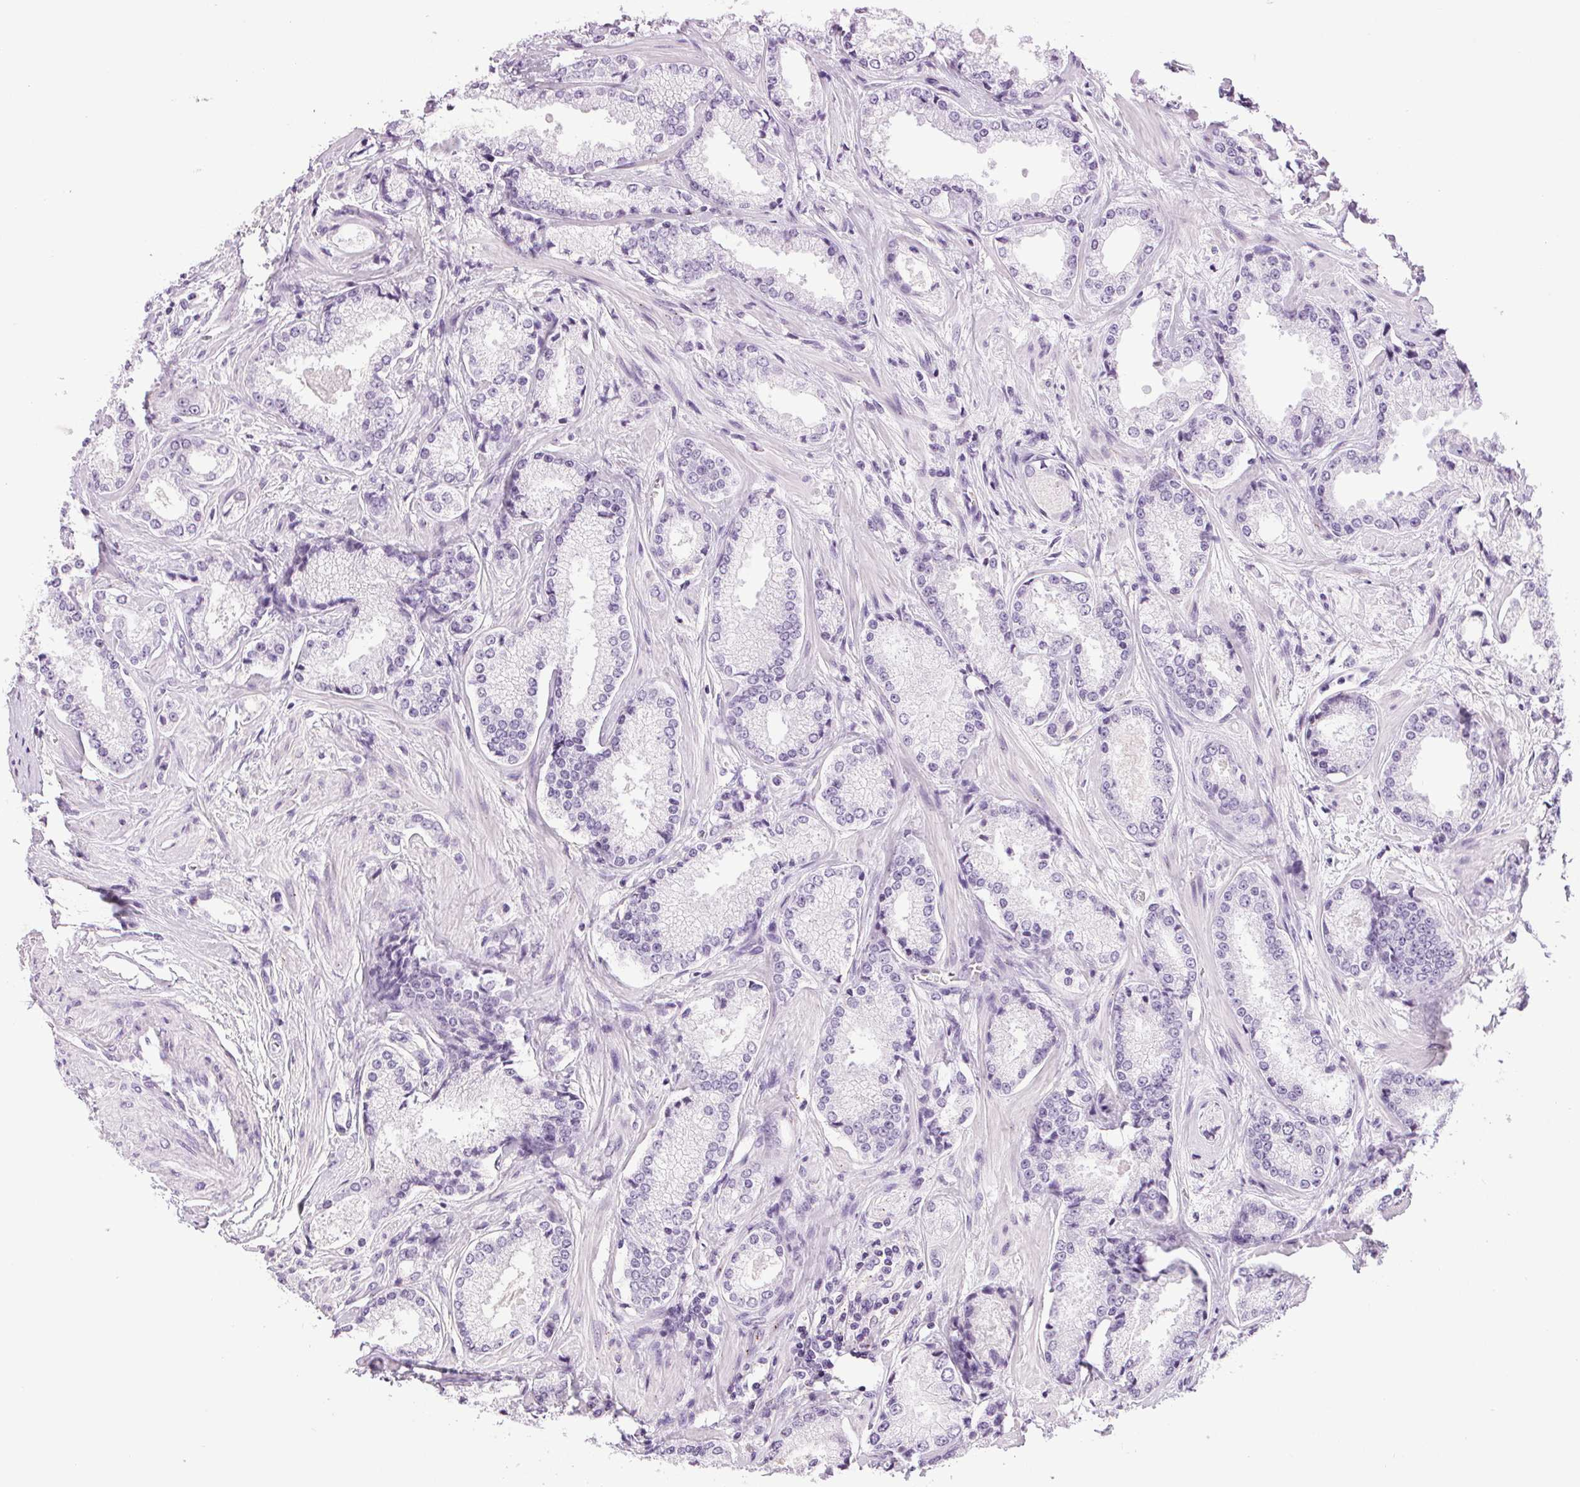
{"staining": {"intensity": "negative", "quantity": "none", "location": "none"}, "tissue": "prostate cancer", "cell_type": "Tumor cells", "image_type": "cancer", "snomed": [{"axis": "morphology", "description": "Adenocarcinoma, Low grade"}, {"axis": "topography", "description": "Prostate"}], "caption": "A histopathology image of prostate low-grade adenocarcinoma stained for a protein reveals no brown staining in tumor cells.", "gene": "TMEM88B", "patient": {"sex": "male", "age": 56}}